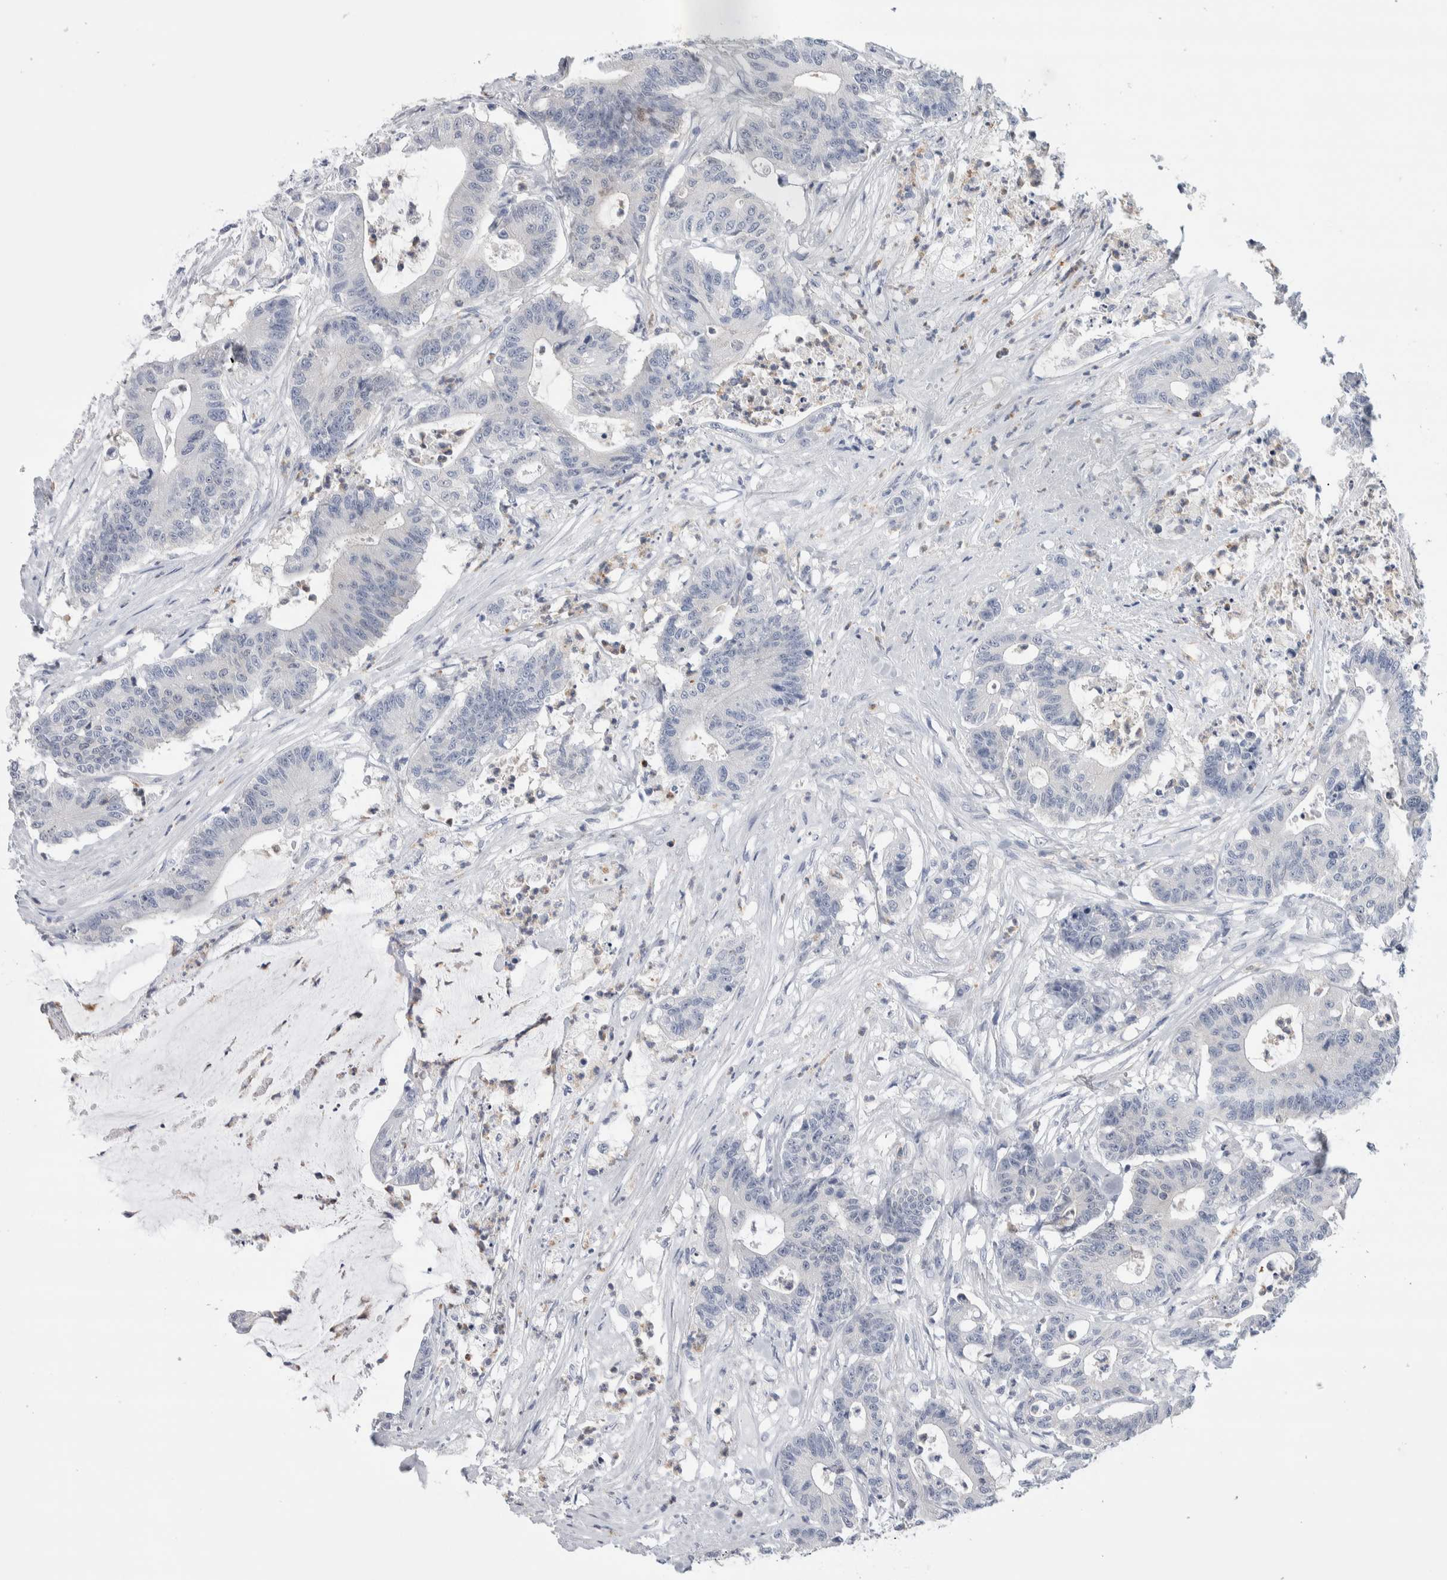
{"staining": {"intensity": "negative", "quantity": "none", "location": "none"}, "tissue": "colorectal cancer", "cell_type": "Tumor cells", "image_type": "cancer", "snomed": [{"axis": "morphology", "description": "Adenocarcinoma, NOS"}, {"axis": "topography", "description": "Colon"}], "caption": "This is an immunohistochemistry (IHC) image of colorectal adenocarcinoma. There is no staining in tumor cells.", "gene": "LURAP1L", "patient": {"sex": "female", "age": 84}}